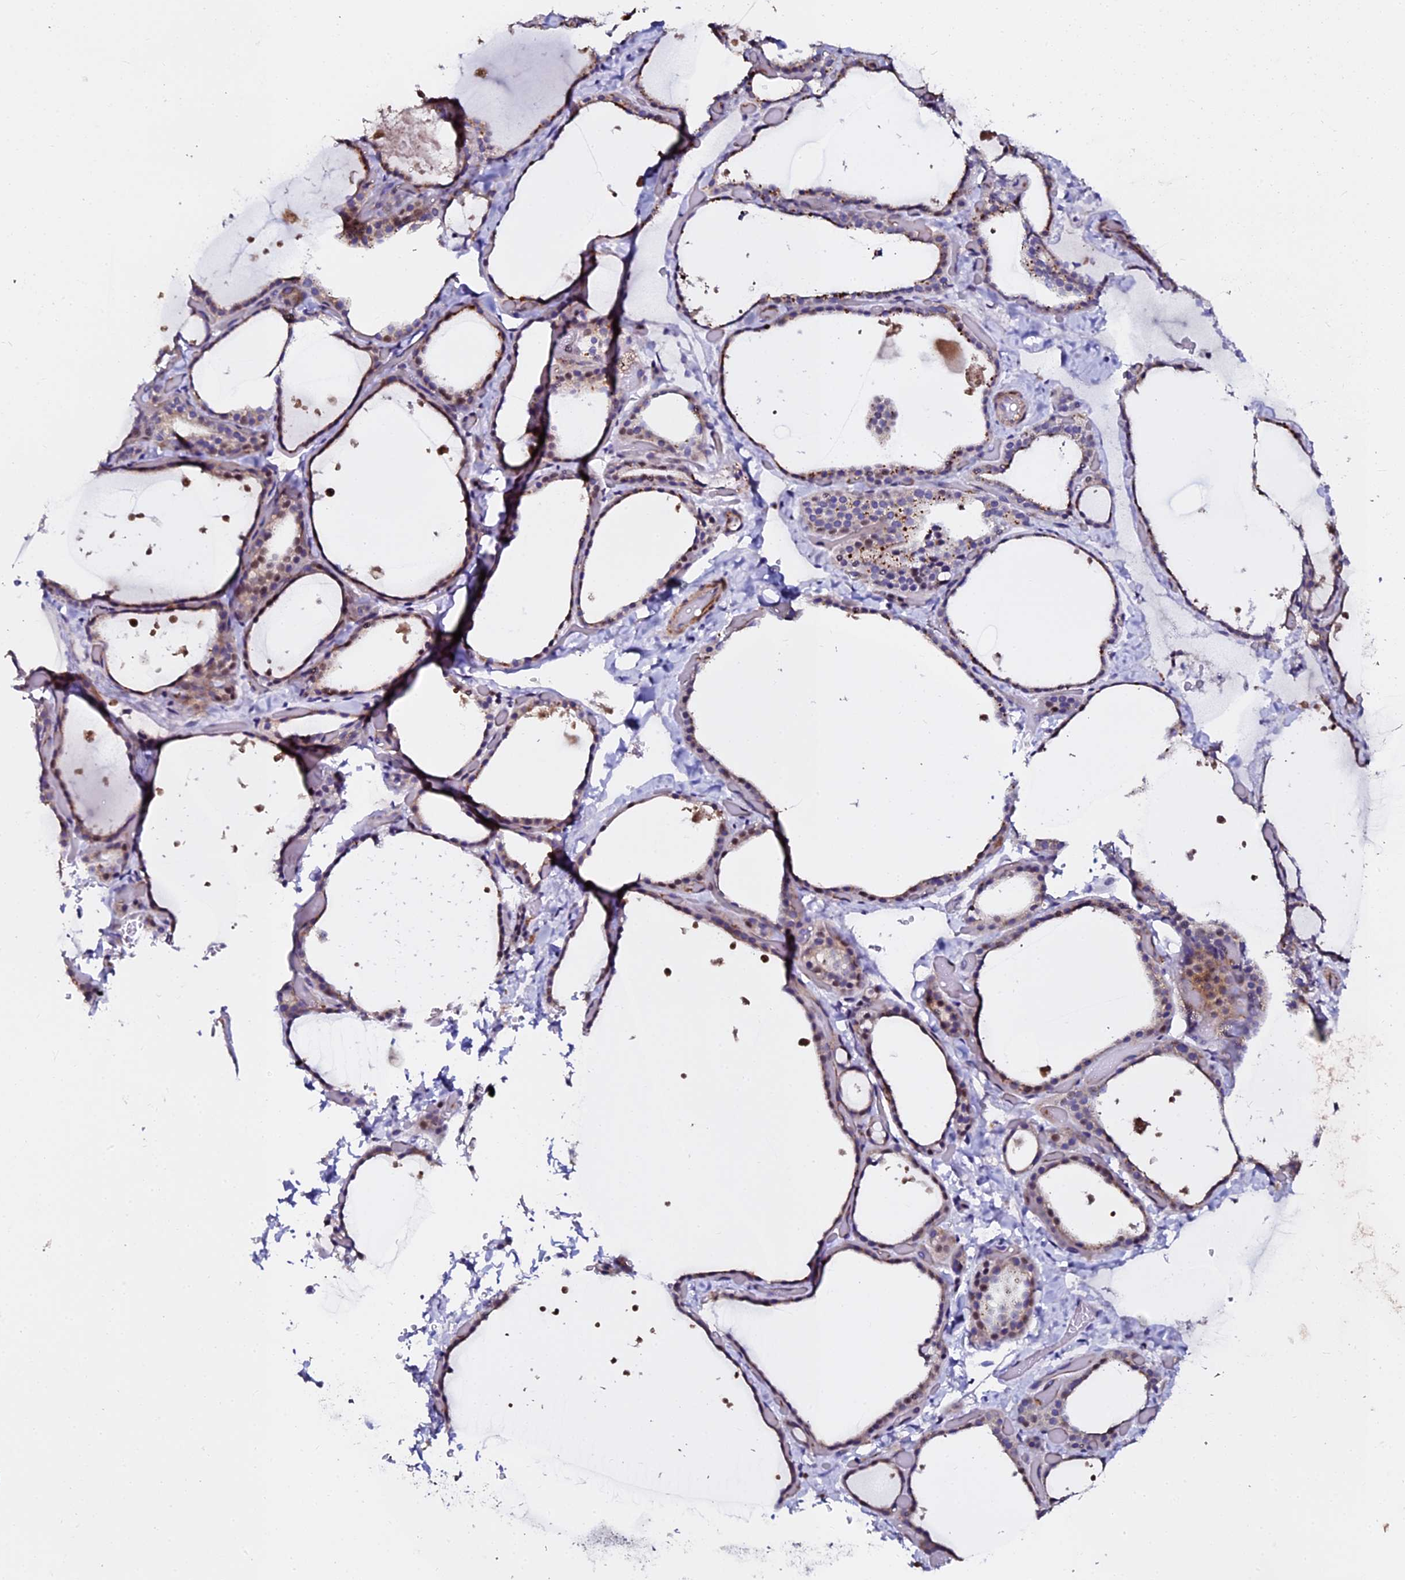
{"staining": {"intensity": "moderate", "quantity": "25%-75%", "location": "cytoplasmic/membranous,nuclear"}, "tissue": "thyroid gland", "cell_type": "Glandular cells", "image_type": "normal", "snomed": [{"axis": "morphology", "description": "Normal tissue, NOS"}, {"axis": "topography", "description": "Thyroid gland"}], "caption": "Immunohistochemical staining of benign thyroid gland shows moderate cytoplasmic/membranous,nuclear protein positivity in approximately 25%-75% of glandular cells. Using DAB (3,3'-diaminobenzidine) (brown) and hematoxylin (blue) stains, captured at high magnification using brightfield microscopy.", "gene": "GPN3", "patient": {"sex": "female", "age": 44}}